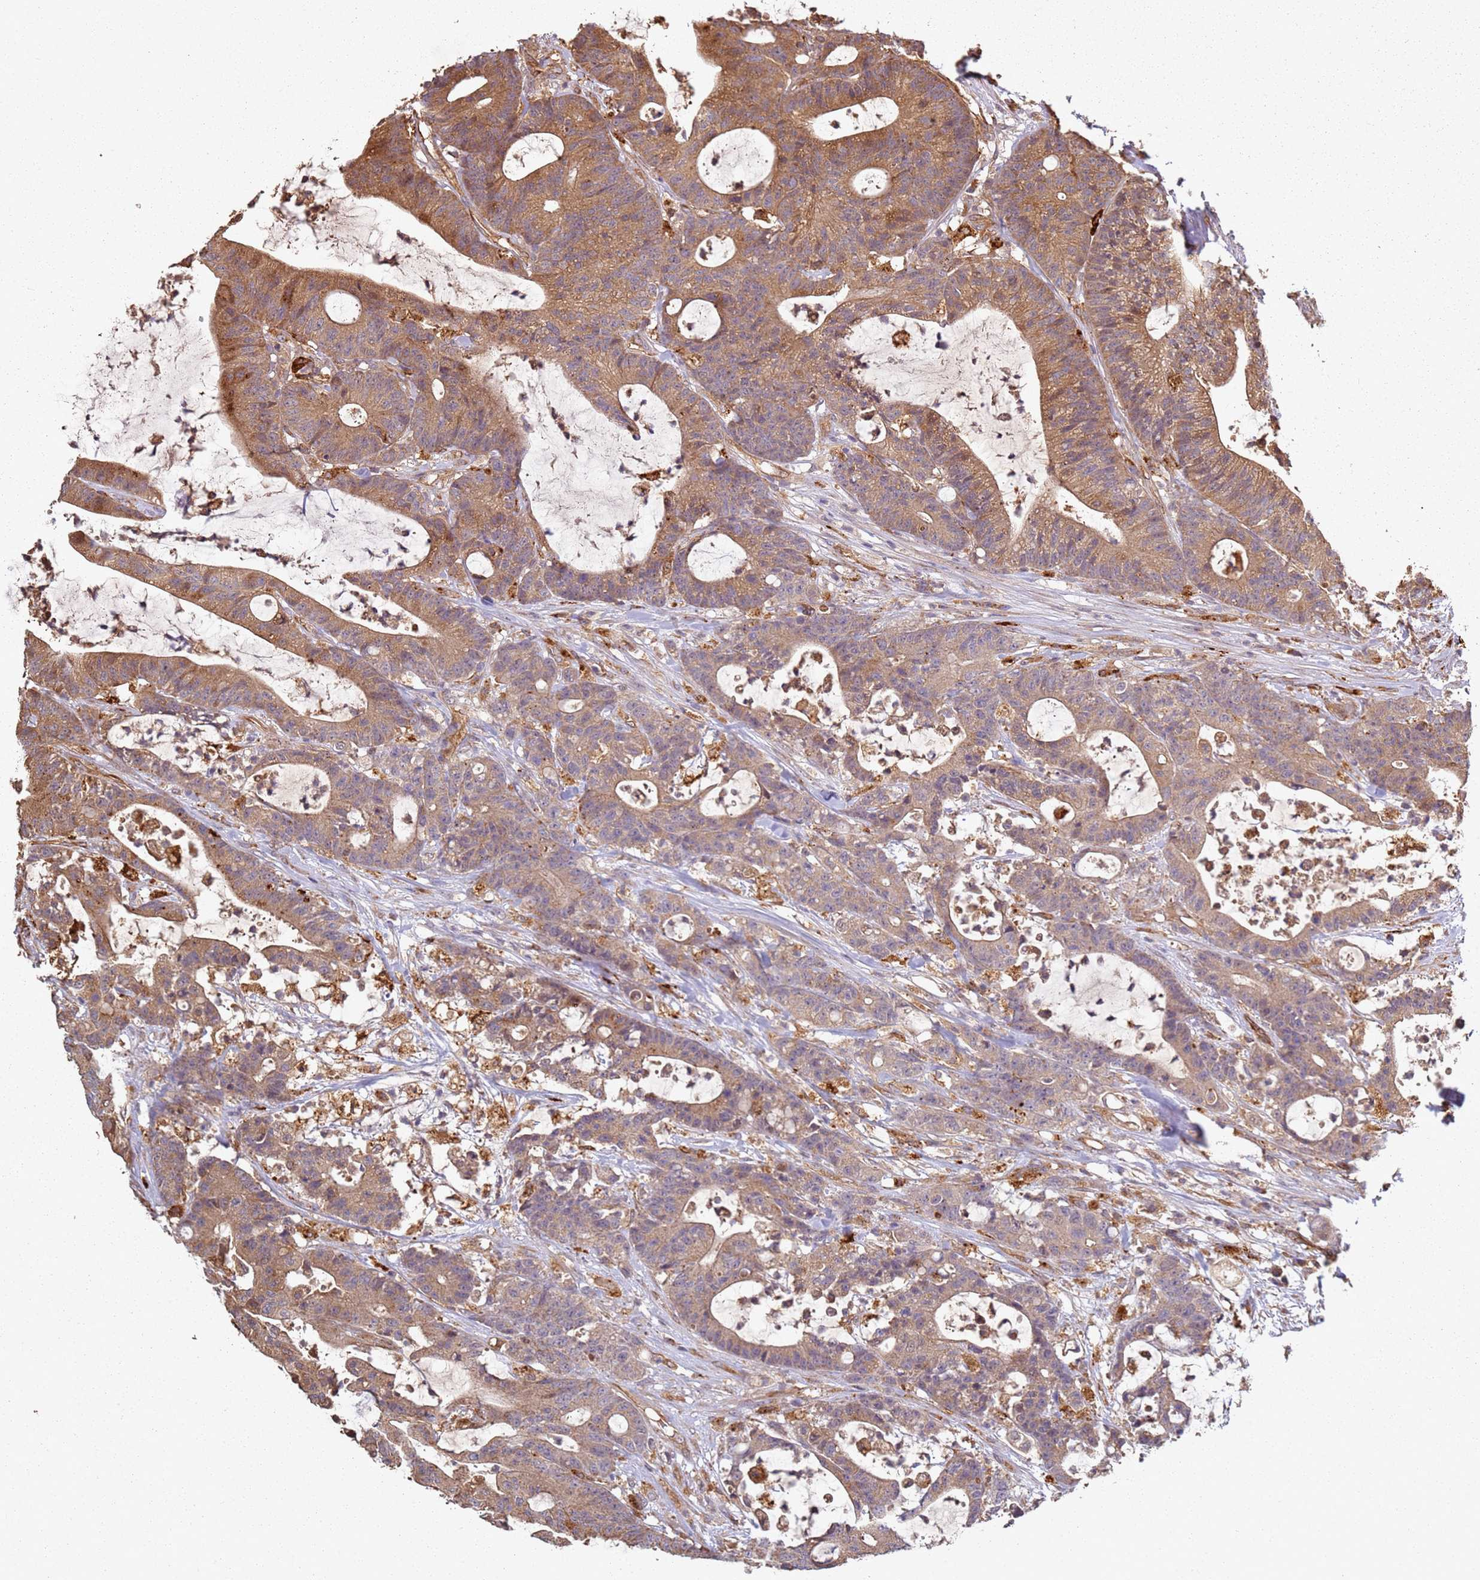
{"staining": {"intensity": "moderate", "quantity": ">75%", "location": "cytoplasmic/membranous"}, "tissue": "colorectal cancer", "cell_type": "Tumor cells", "image_type": "cancer", "snomed": [{"axis": "morphology", "description": "Adenocarcinoma, NOS"}, {"axis": "topography", "description": "Colon"}], "caption": "This image exhibits immunohistochemistry staining of colorectal cancer (adenocarcinoma), with medium moderate cytoplasmic/membranous expression in approximately >75% of tumor cells.", "gene": "SCGB2B2", "patient": {"sex": "female", "age": 84}}